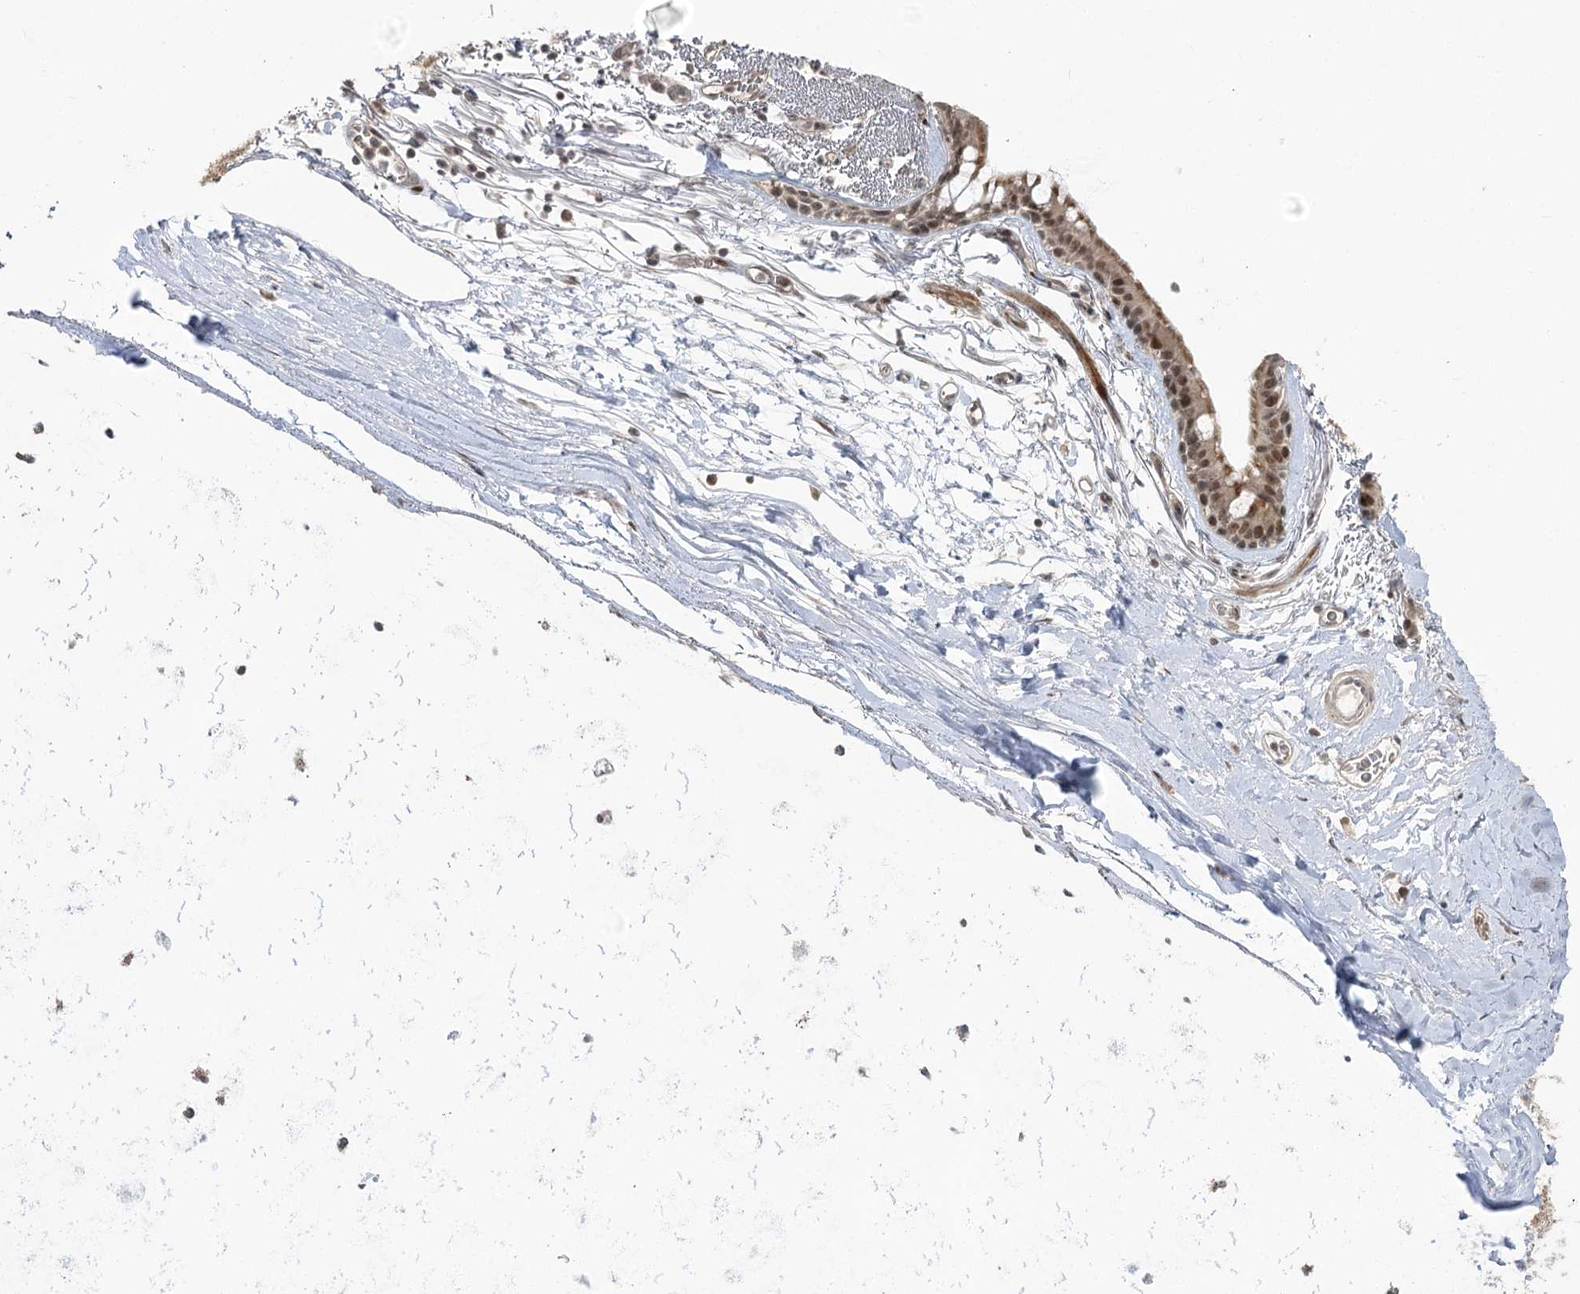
{"staining": {"intensity": "weak", "quantity": ">75%", "location": "nuclear"}, "tissue": "adipose tissue", "cell_type": "Adipocytes", "image_type": "normal", "snomed": [{"axis": "morphology", "description": "Normal tissue, NOS"}, {"axis": "topography", "description": "Lymph node"}, {"axis": "topography", "description": "Bronchus"}], "caption": "Adipose tissue stained for a protein (brown) displays weak nuclear positive staining in about >75% of adipocytes.", "gene": "HELQ", "patient": {"sex": "male", "age": 63}}